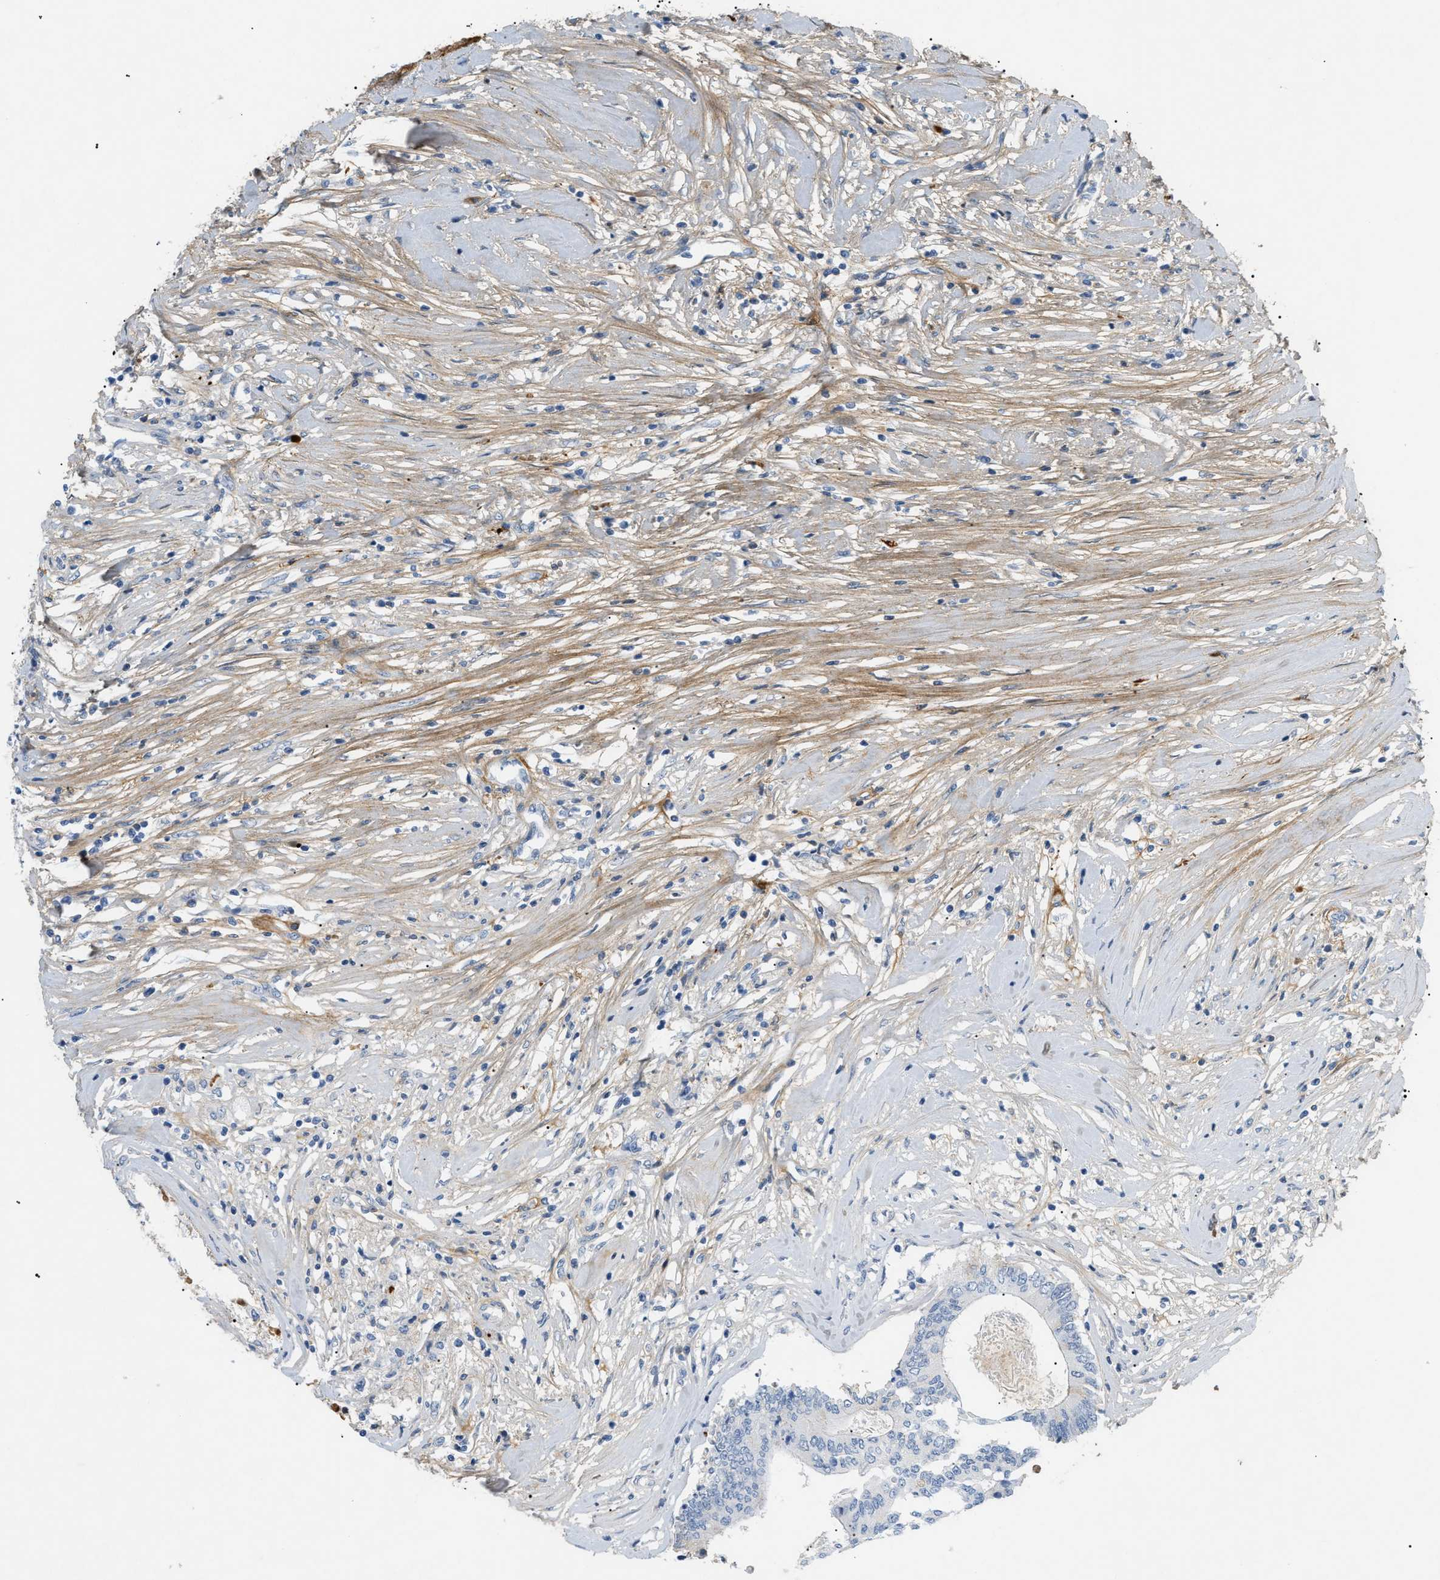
{"staining": {"intensity": "negative", "quantity": "none", "location": "none"}, "tissue": "colorectal cancer", "cell_type": "Tumor cells", "image_type": "cancer", "snomed": [{"axis": "morphology", "description": "Adenocarcinoma, NOS"}, {"axis": "topography", "description": "Rectum"}], "caption": "Immunohistochemistry micrograph of human colorectal adenocarcinoma stained for a protein (brown), which exhibits no positivity in tumor cells. Brightfield microscopy of immunohistochemistry (IHC) stained with DAB (brown) and hematoxylin (blue), captured at high magnification.", "gene": "CFH", "patient": {"sex": "male", "age": 63}}